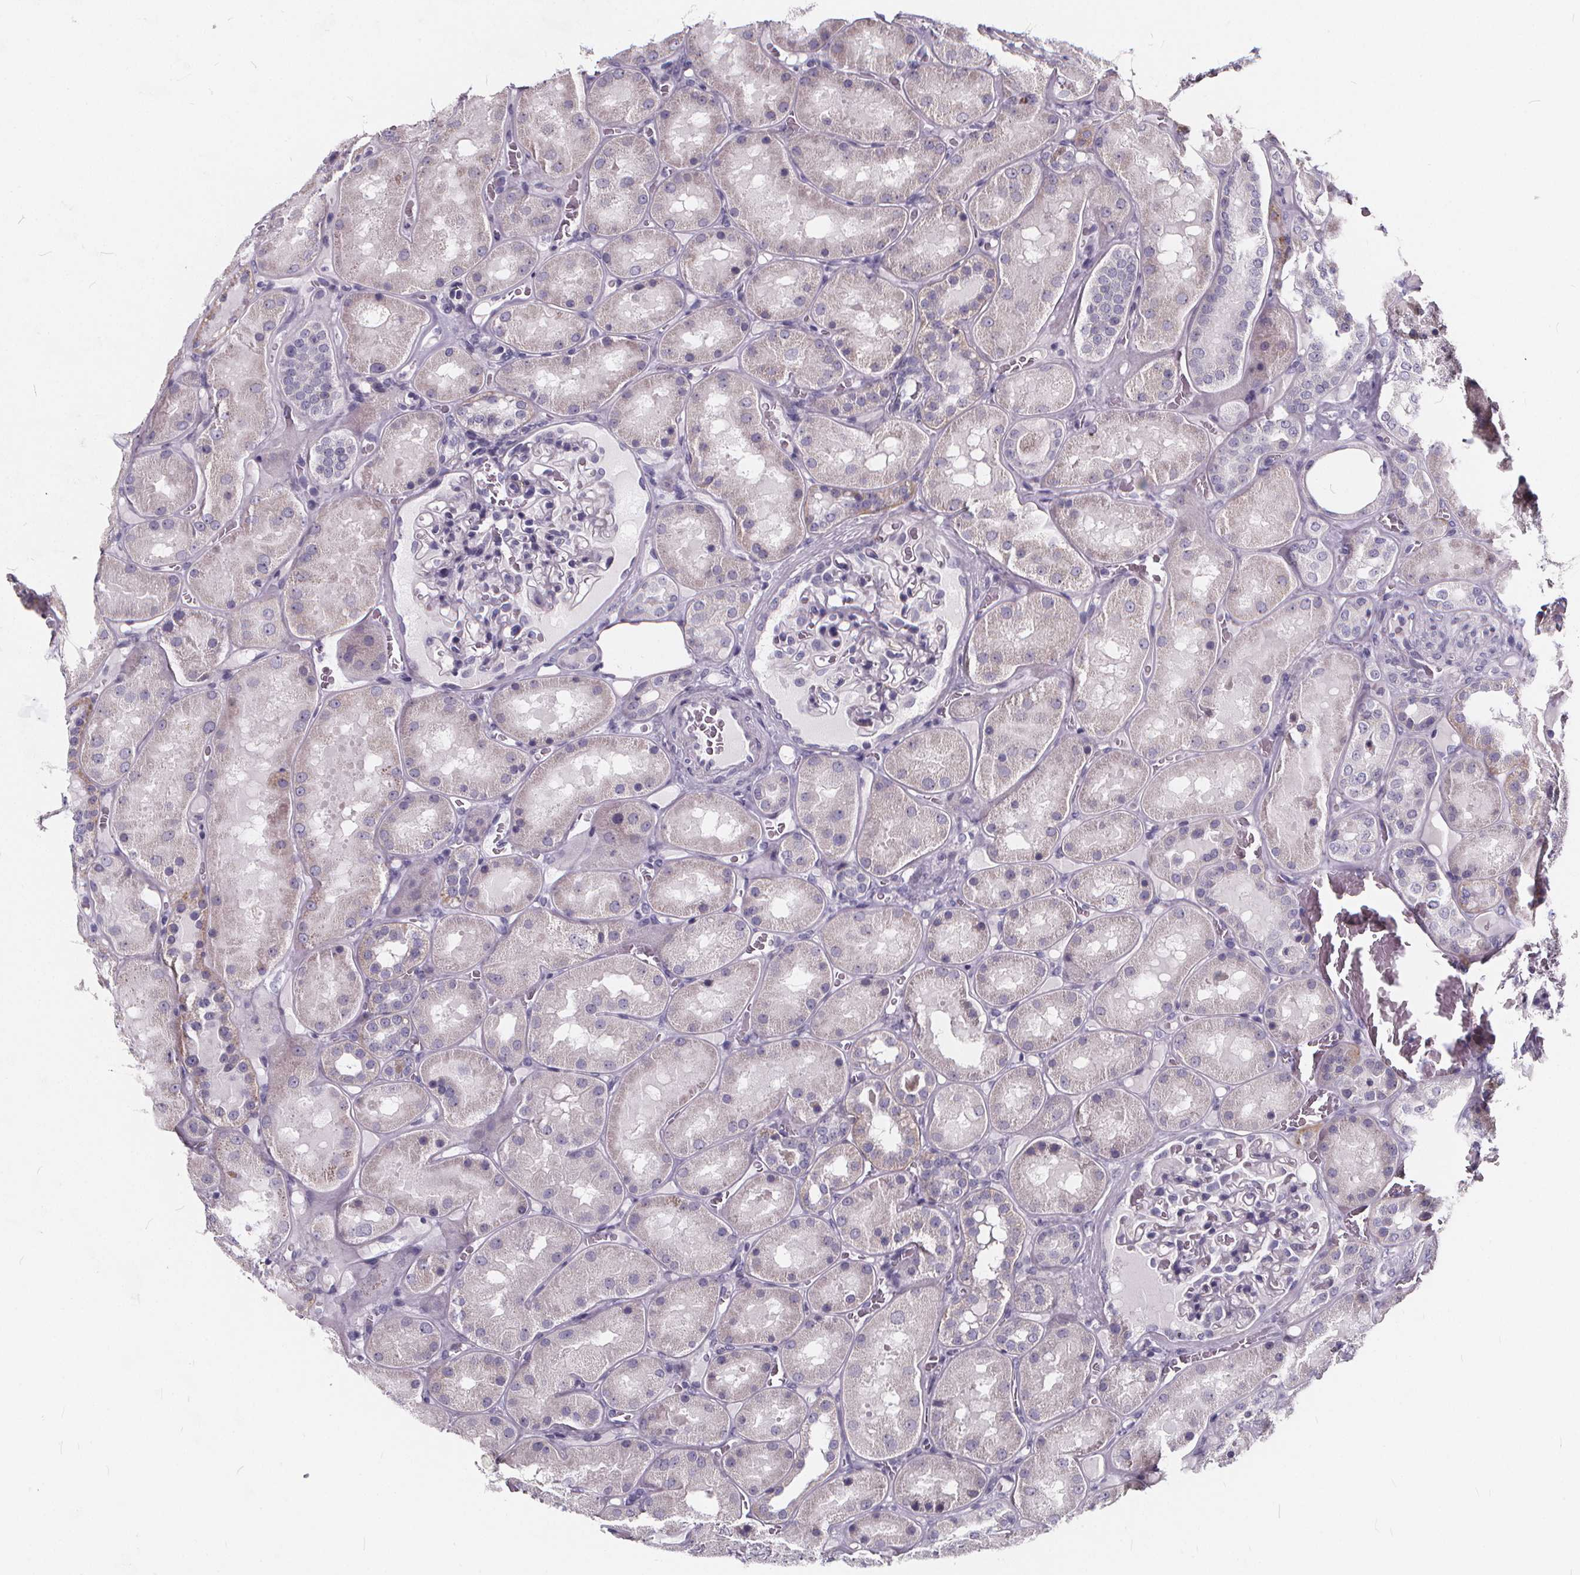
{"staining": {"intensity": "negative", "quantity": "none", "location": "none"}, "tissue": "kidney", "cell_type": "Cells in glomeruli", "image_type": "normal", "snomed": [{"axis": "morphology", "description": "Normal tissue, NOS"}, {"axis": "topography", "description": "Kidney"}], "caption": "IHC histopathology image of unremarkable kidney stained for a protein (brown), which displays no staining in cells in glomeruli.", "gene": "SPEF2", "patient": {"sex": "male", "age": 73}}